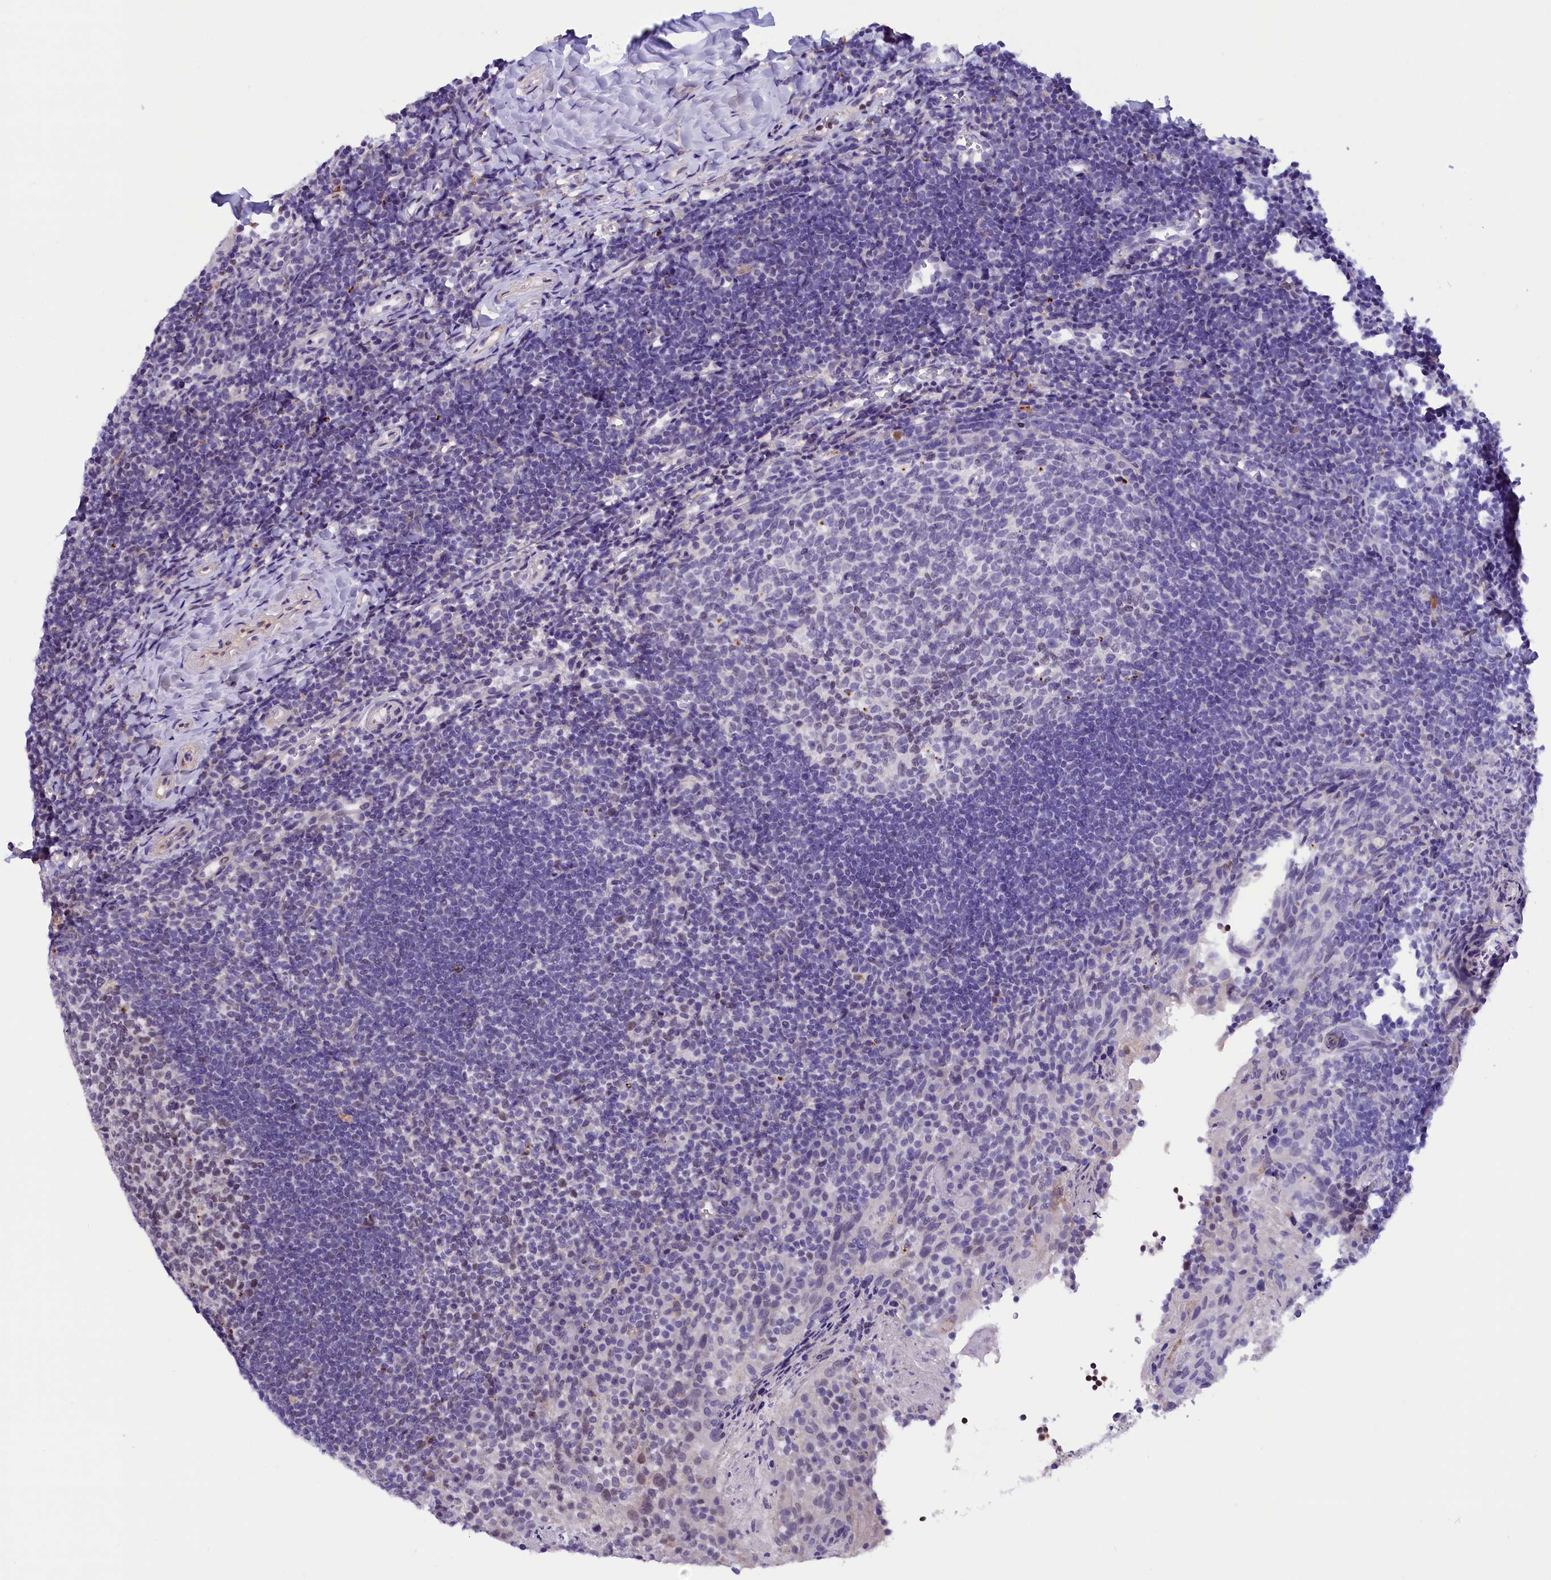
{"staining": {"intensity": "moderate", "quantity": "25%-75%", "location": "nuclear"}, "tissue": "tonsil", "cell_type": "Germinal center cells", "image_type": "normal", "snomed": [{"axis": "morphology", "description": "Normal tissue, NOS"}, {"axis": "topography", "description": "Tonsil"}], "caption": "High-power microscopy captured an IHC micrograph of unremarkable tonsil, revealing moderate nuclear expression in approximately 25%-75% of germinal center cells. (IHC, brightfield microscopy, high magnification).", "gene": "CDYL2", "patient": {"sex": "female", "age": 10}}